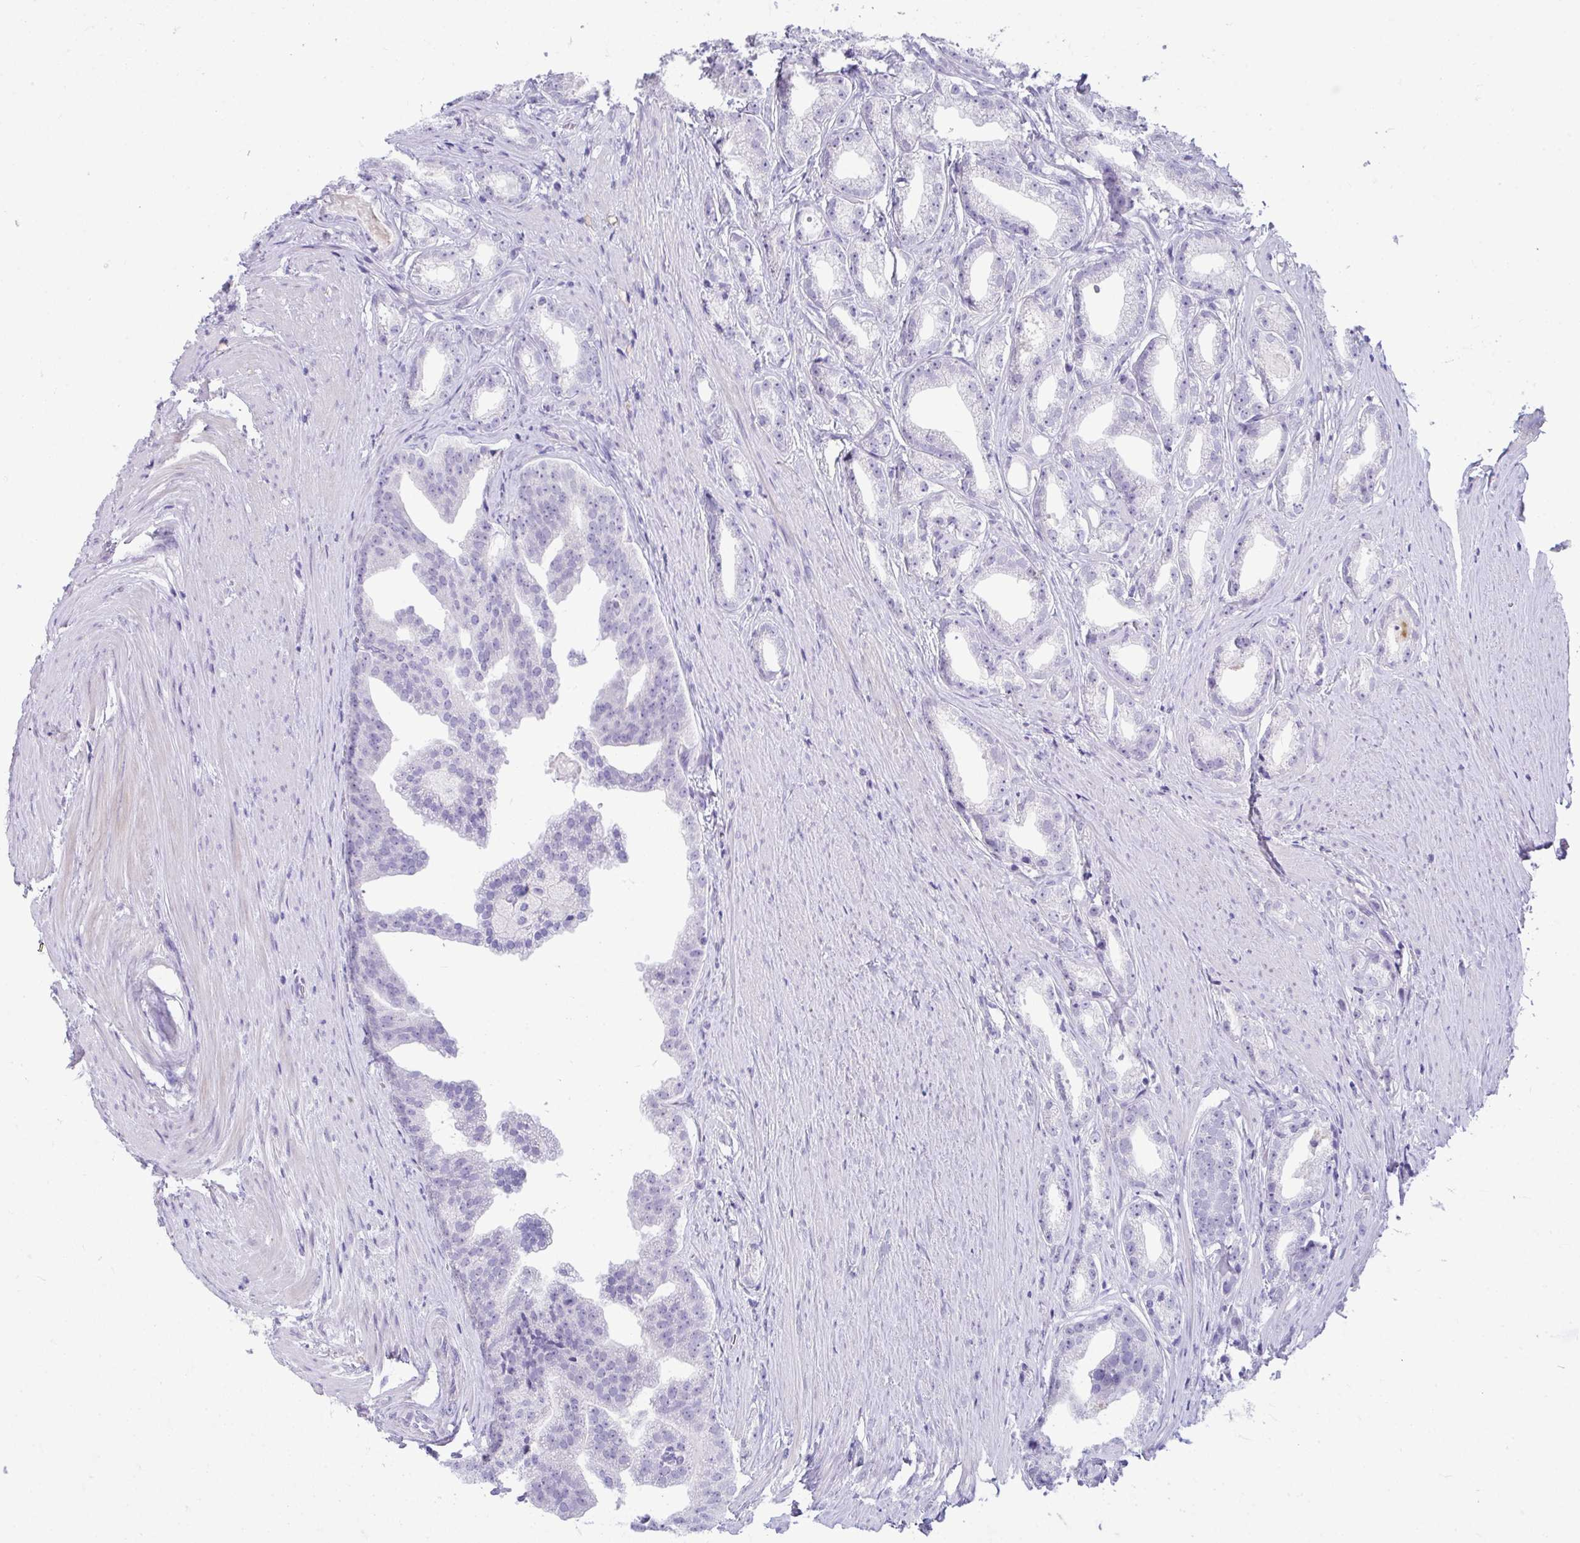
{"staining": {"intensity": "negative", "quantity": "none", "location": "none"}, "tissue": "prostate cancer", "cell_type": "Tumor cells", "image_type": "cancer", "snomed": [{"axis": "morphology", "description": "Adenocarcinoma, Low grade"}, {"axis": "topography", "description": "Prostate"}], "caption": "A histopathology image of prostate cancer (adenocarcinoma (low-grade)) stained for a protein displays no brown staining in tumor cells.", "gene": "PIGZ", "patient": {"sex": "male", "age": 65}}